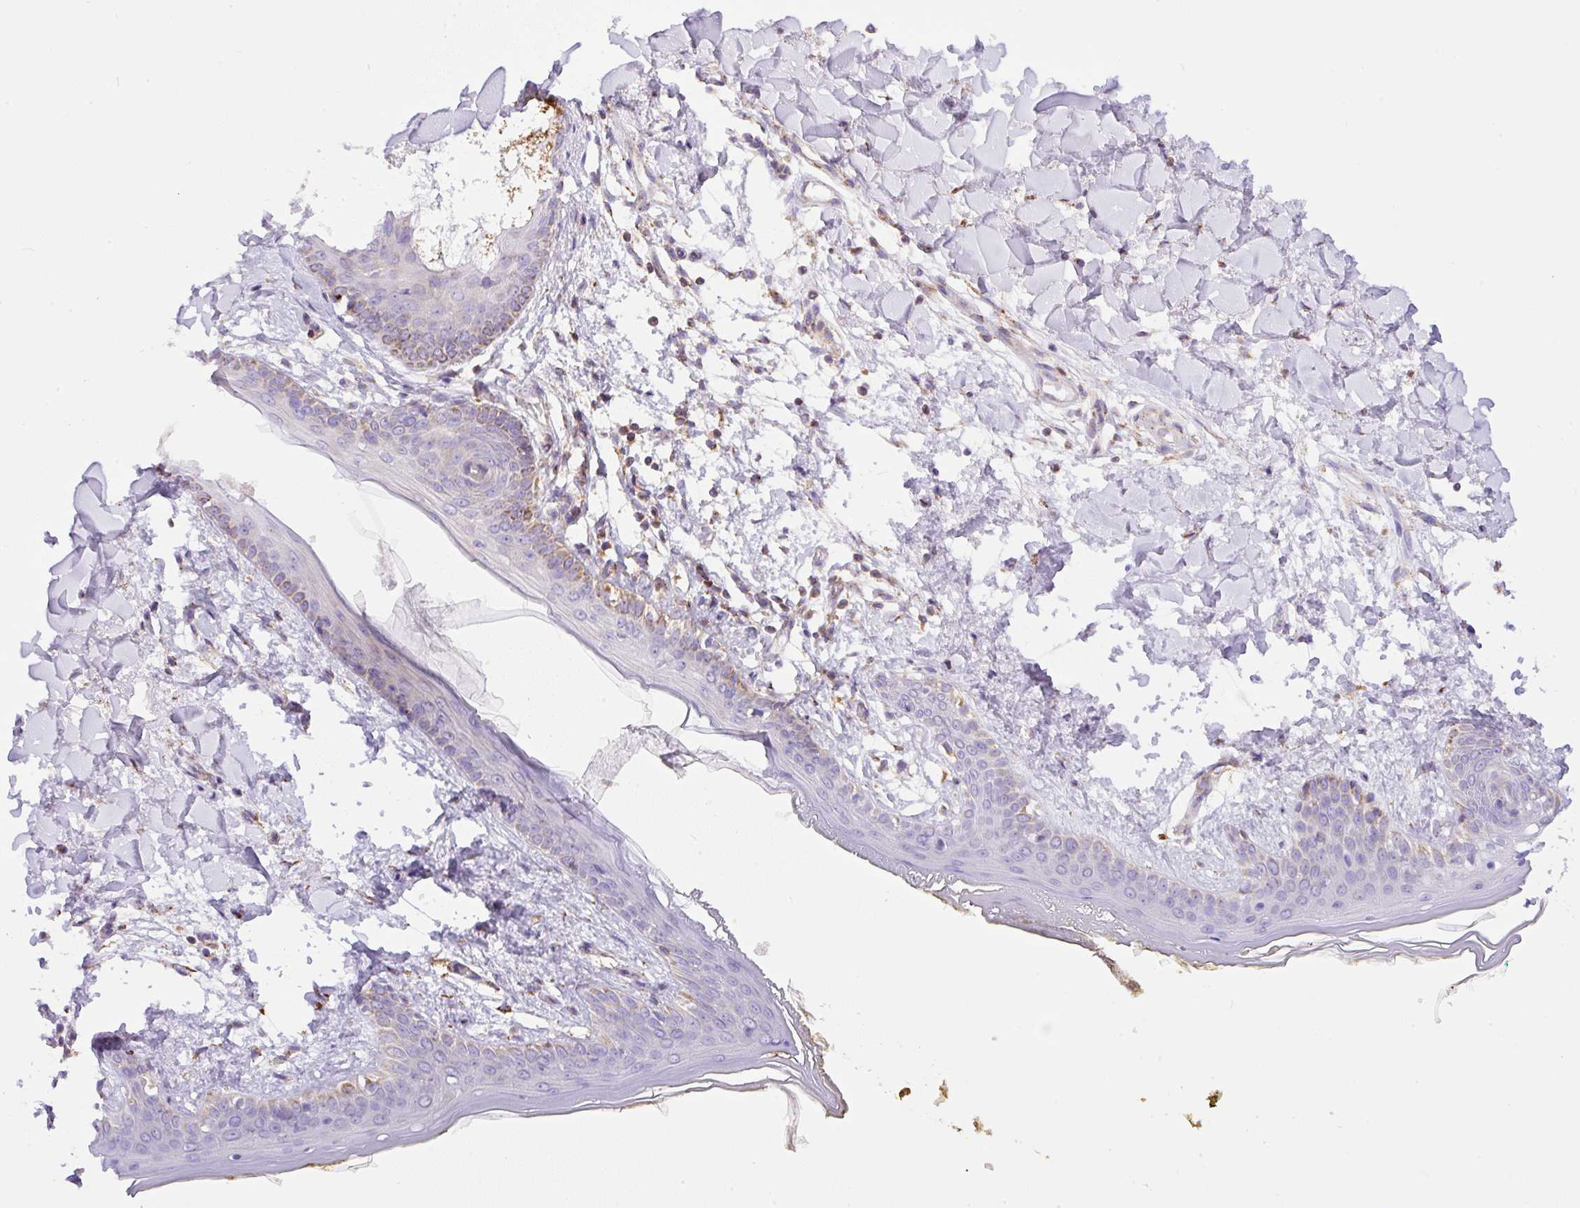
{"staining": {"intensity": "strong", "quantity": "25%-75%", "location": "cytoplasmic/membranous"}, "tissue": "skin", "cell_type": "Fibroblasts", "image_type": "normal", "snomed": [{"axis": "morphology", "description": "Normal tissue, NOS"}, {"axis": "topography", "description": "Skin"}], "caption": "Immunohistochemical staining of benign skin shows high levels of strong cytoplasmic/membranous staining in approximately 25%-75% of fibroblasts.", "gene": "NF1", "patient": {"sex": "female", "age": 34}}